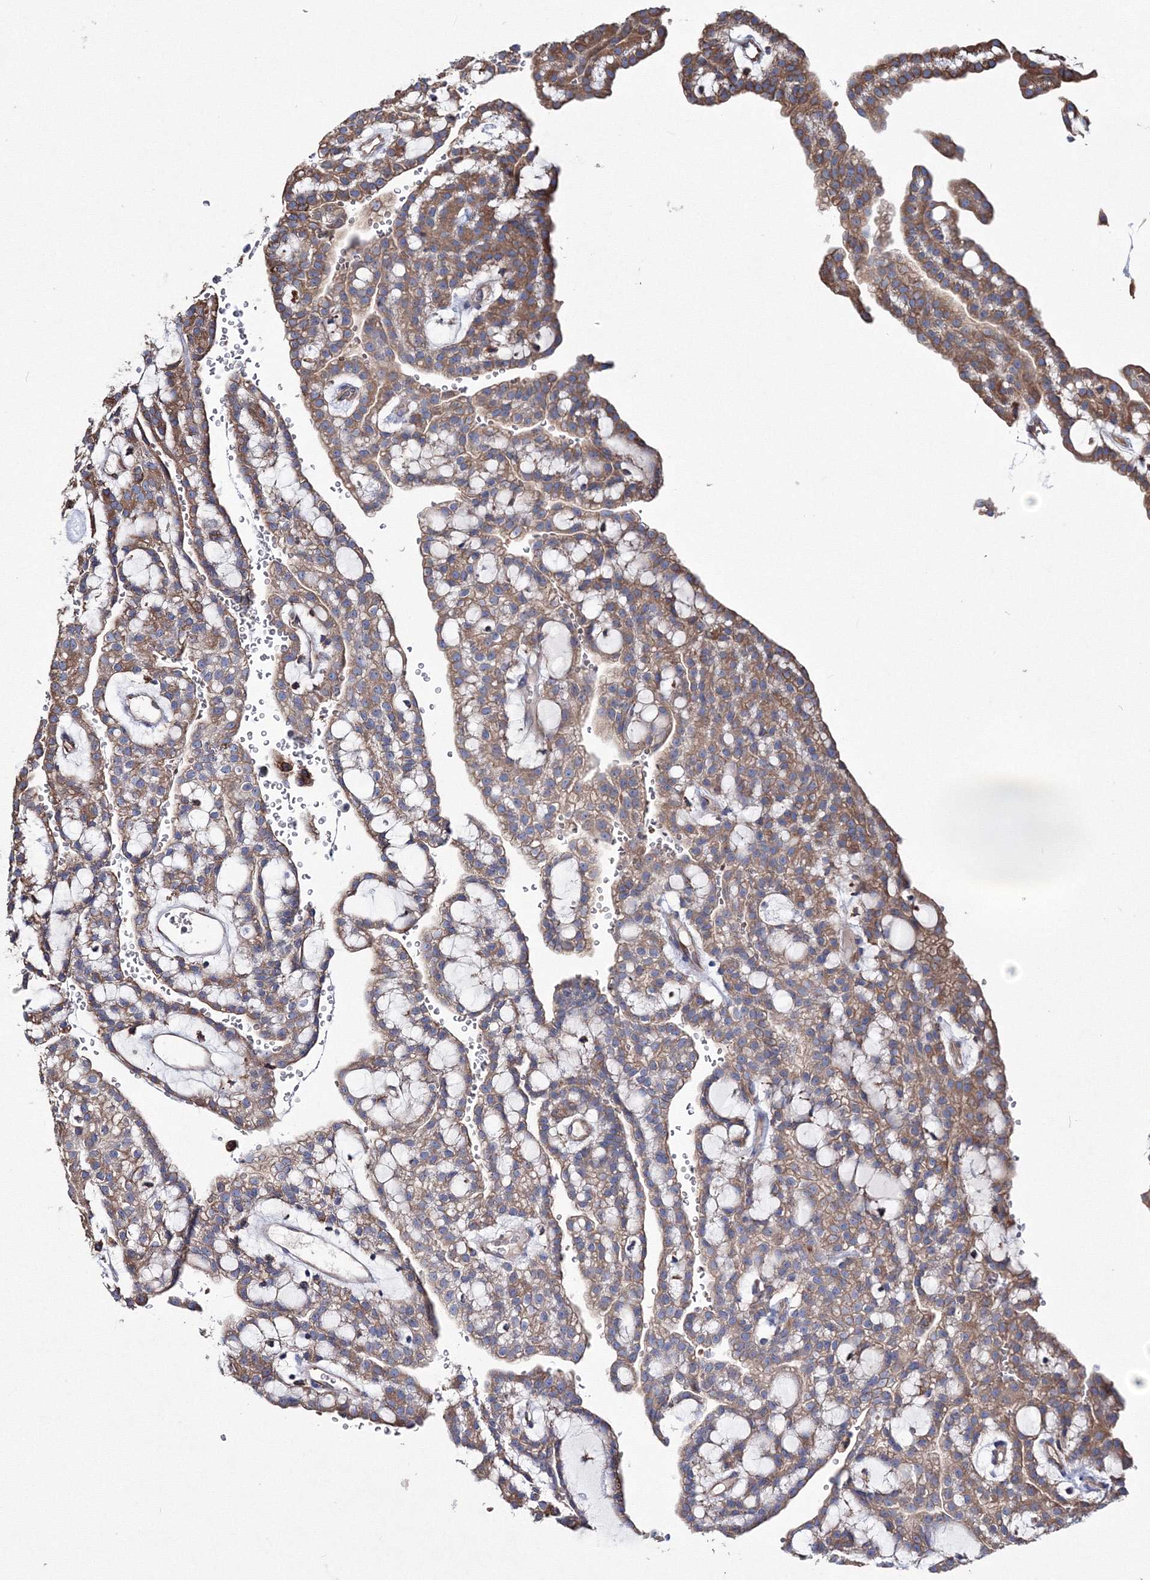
{"staining": {"intensity": "moderate", "quantity": ">75%", "location": "cytoplasmic/membranous"}, "tissue": "renal cancer", "cell_type": "Tumor cells", "image_type": "cancer", "snomed": [{"axis": "morphology", "description": "Adenocarcinoma, NOS"}, {"axis": "topography", "description": "Kidney"}], "caption": "Renal cancer (adenocarcinoma) stained with DAB (3,3'-diaminobenzidine) immunohistochemistry (IHC) shows medium levels of moderate cytoplasmic/membranous staining in approximately >75% of tumor cells.", "gene": "VPS8", "patient": {"sex": "male", "age": 63}}